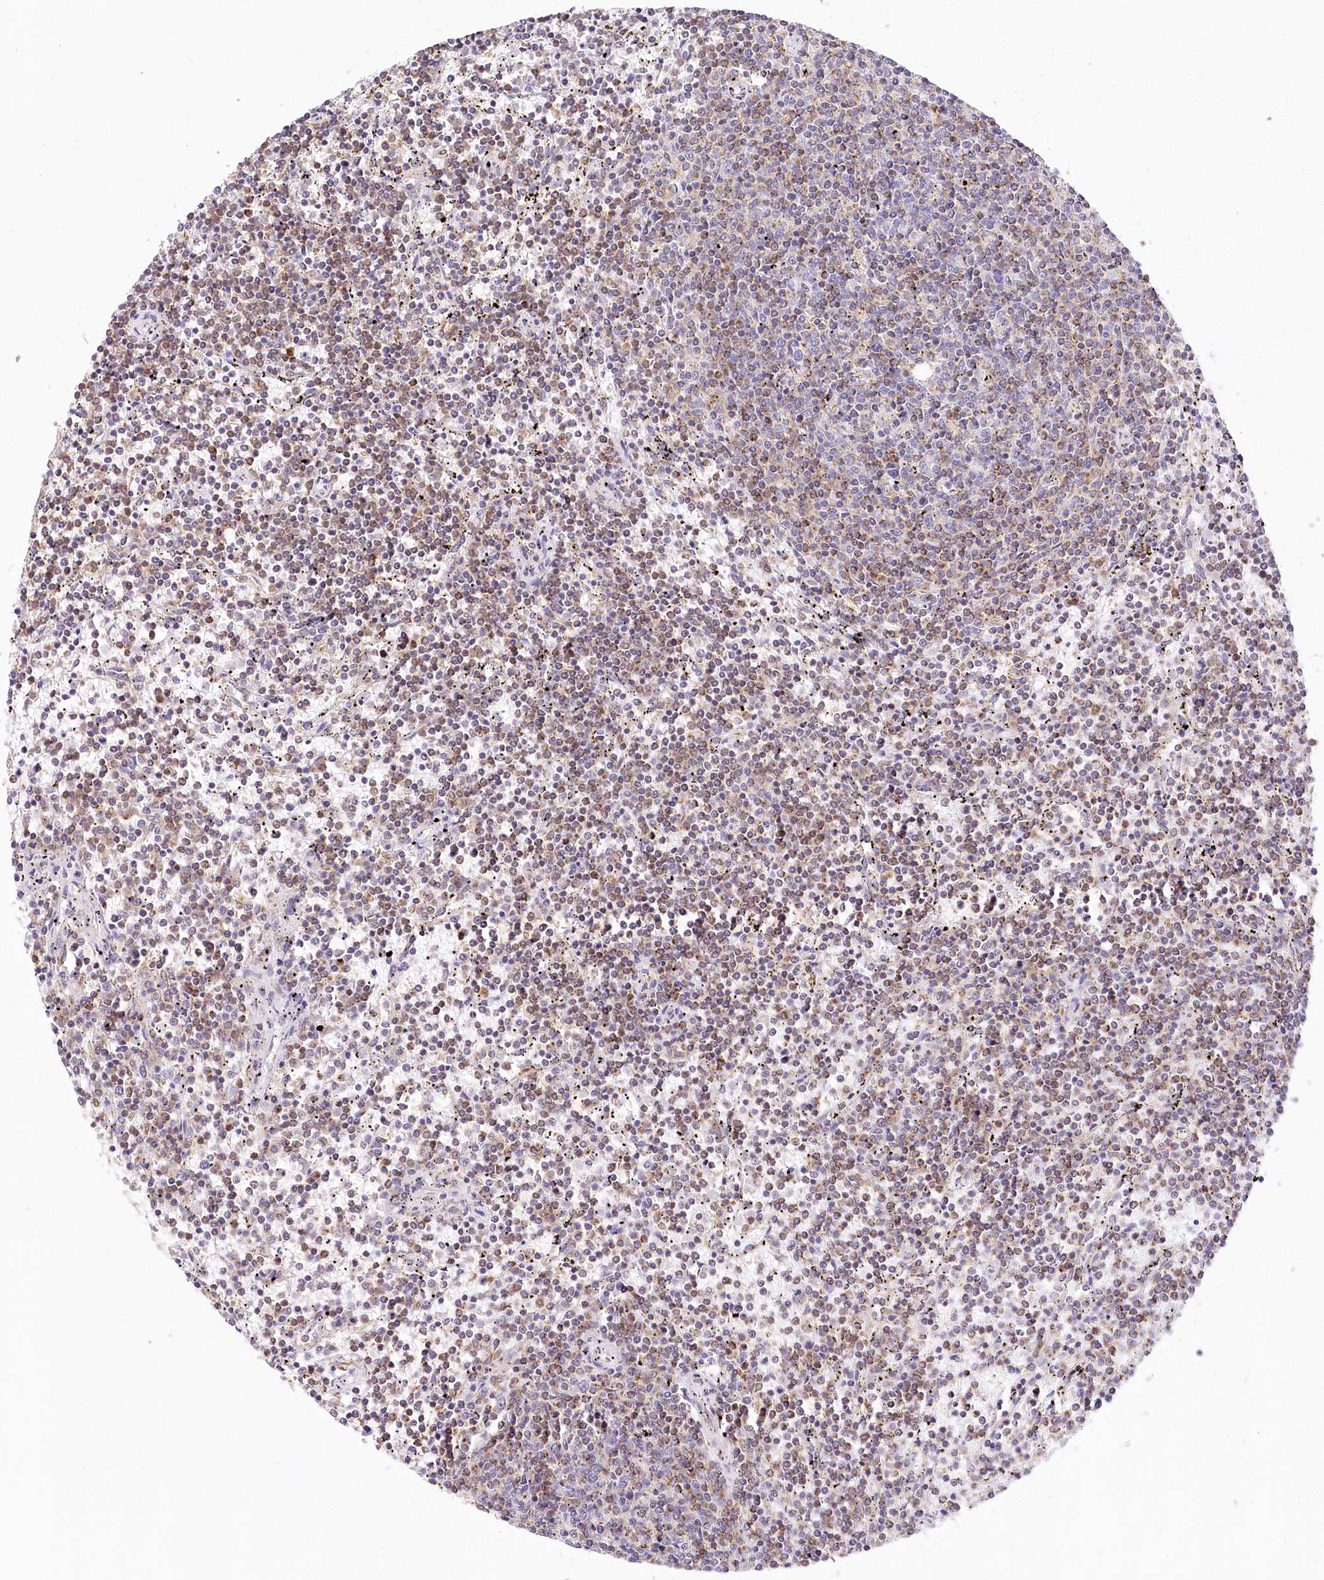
{"staining": {"intensity": "moderate", "quantity": ">75%", "location": "cytoplasmic/membranous"}, "tissue": "lymphoma", "cell_type": "Tumor cells", "image_type": "cancer", "snomed": [{"axis": "morphology", "description": "Malignant lymphoma, non-Hodgkin's type, Low grade"}, {"axis": "topography", "description": "Spleen"}], "caption": "Brown immunohistochemical staining in low-grade malignant lymphoma, non-Hodgkin's type reveals moderate cytoplasmic/membranous positivity in about >75% of tumor cells.", "gene": "LSS", "patient": {"sex": "female", "age": 50}}